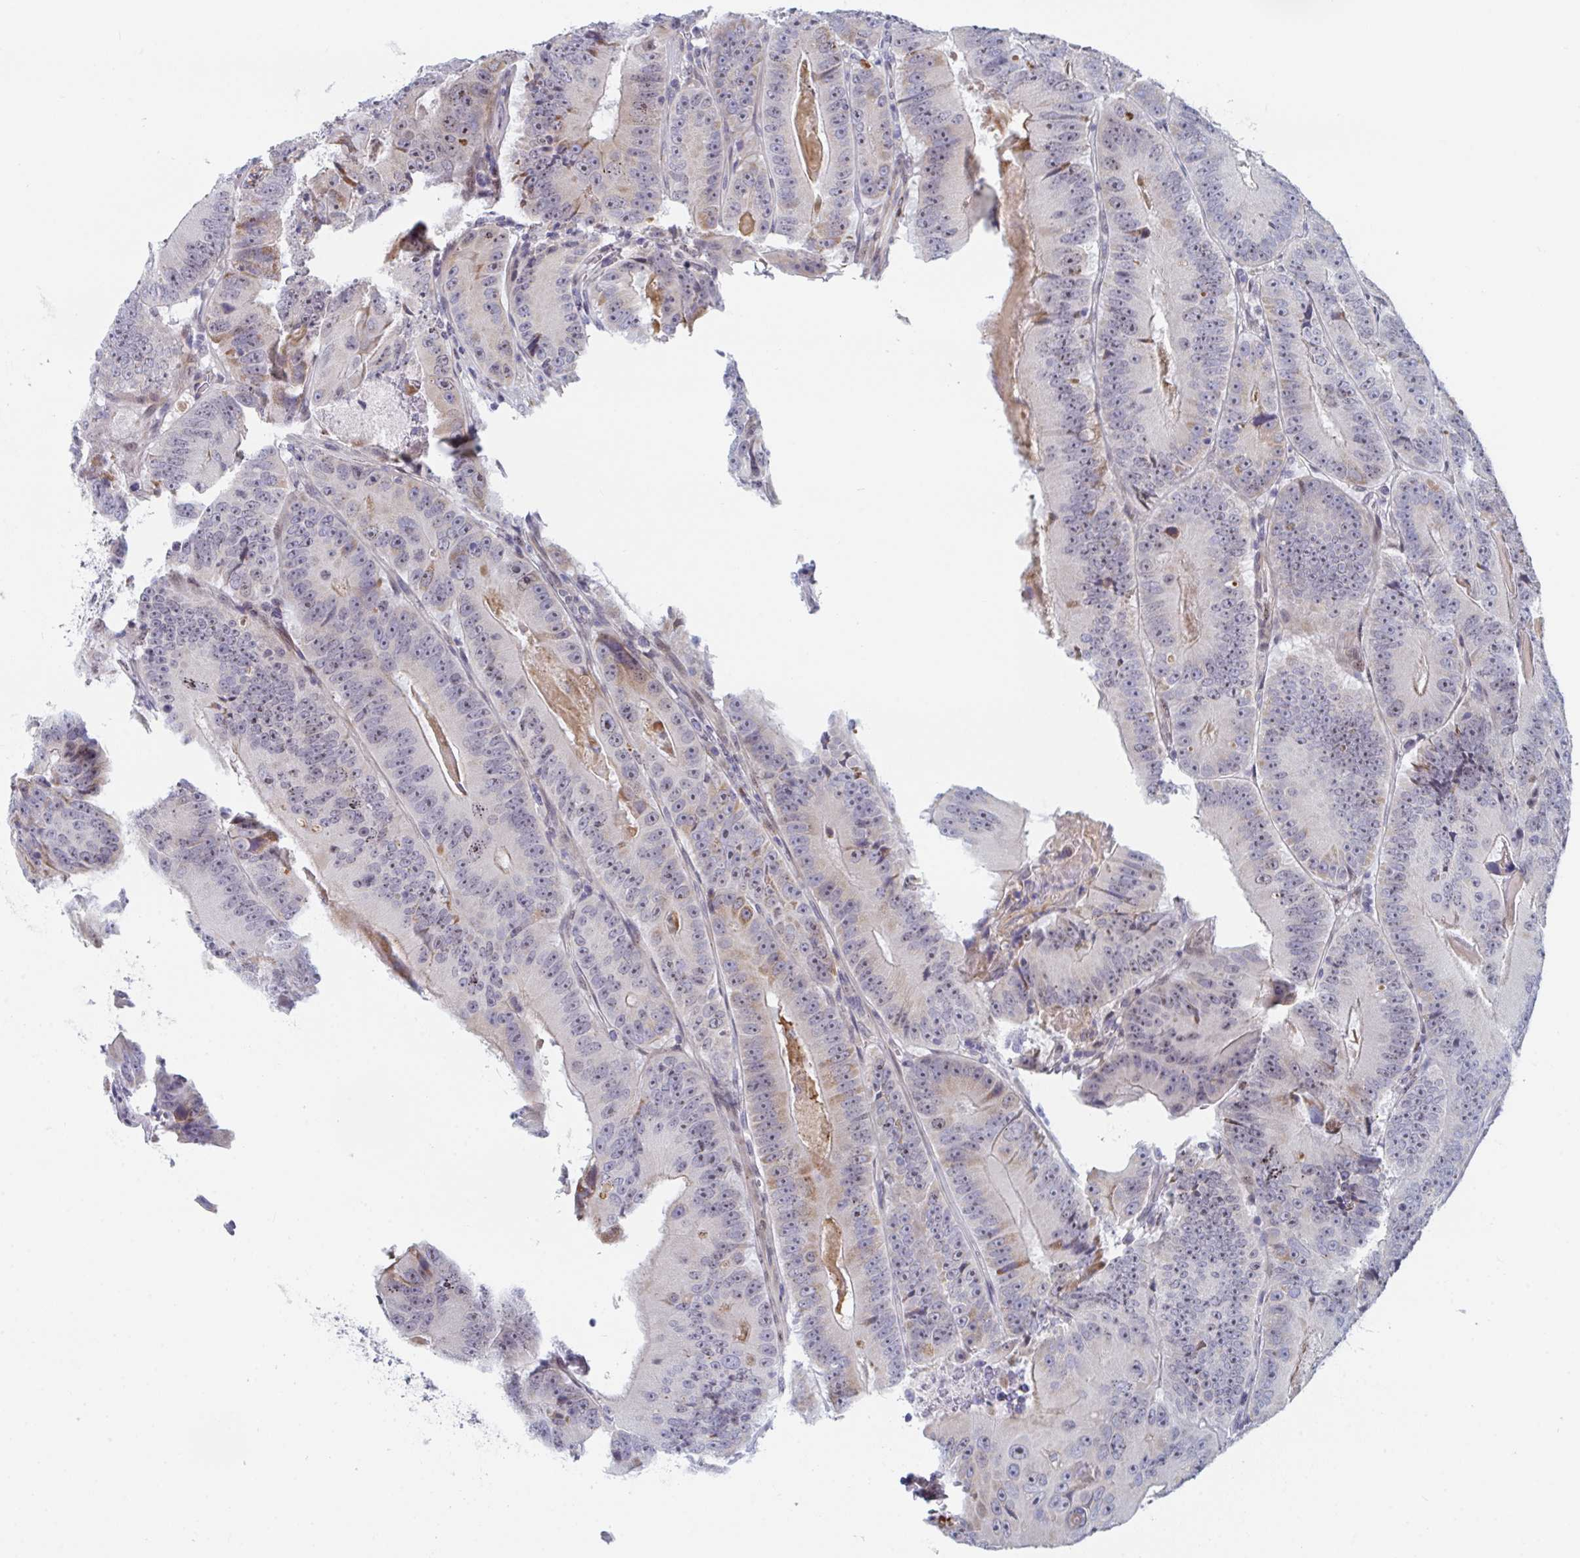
{"staining": {"intensity": "weak", "quantity": ">75%", "location": "cytoplasmic/membranous,nuclear"}, "tissue": "colorectal cancer", "cell_type": "Tumor cells", "image_type": "cancer", "snomed": [{"axis": "morphology", "description": "Adenocarcinoma, NOS"}, {"axis": "topography", "description": "Colon"}], "caption": "Weak cytoplasmic/membranous and nuclear positivity is present in approximately >75% of tumor cells in adenocarcinoma (colorectal).", "gene": "CENPT", "patient": {"sex": "female", "age": 86}}